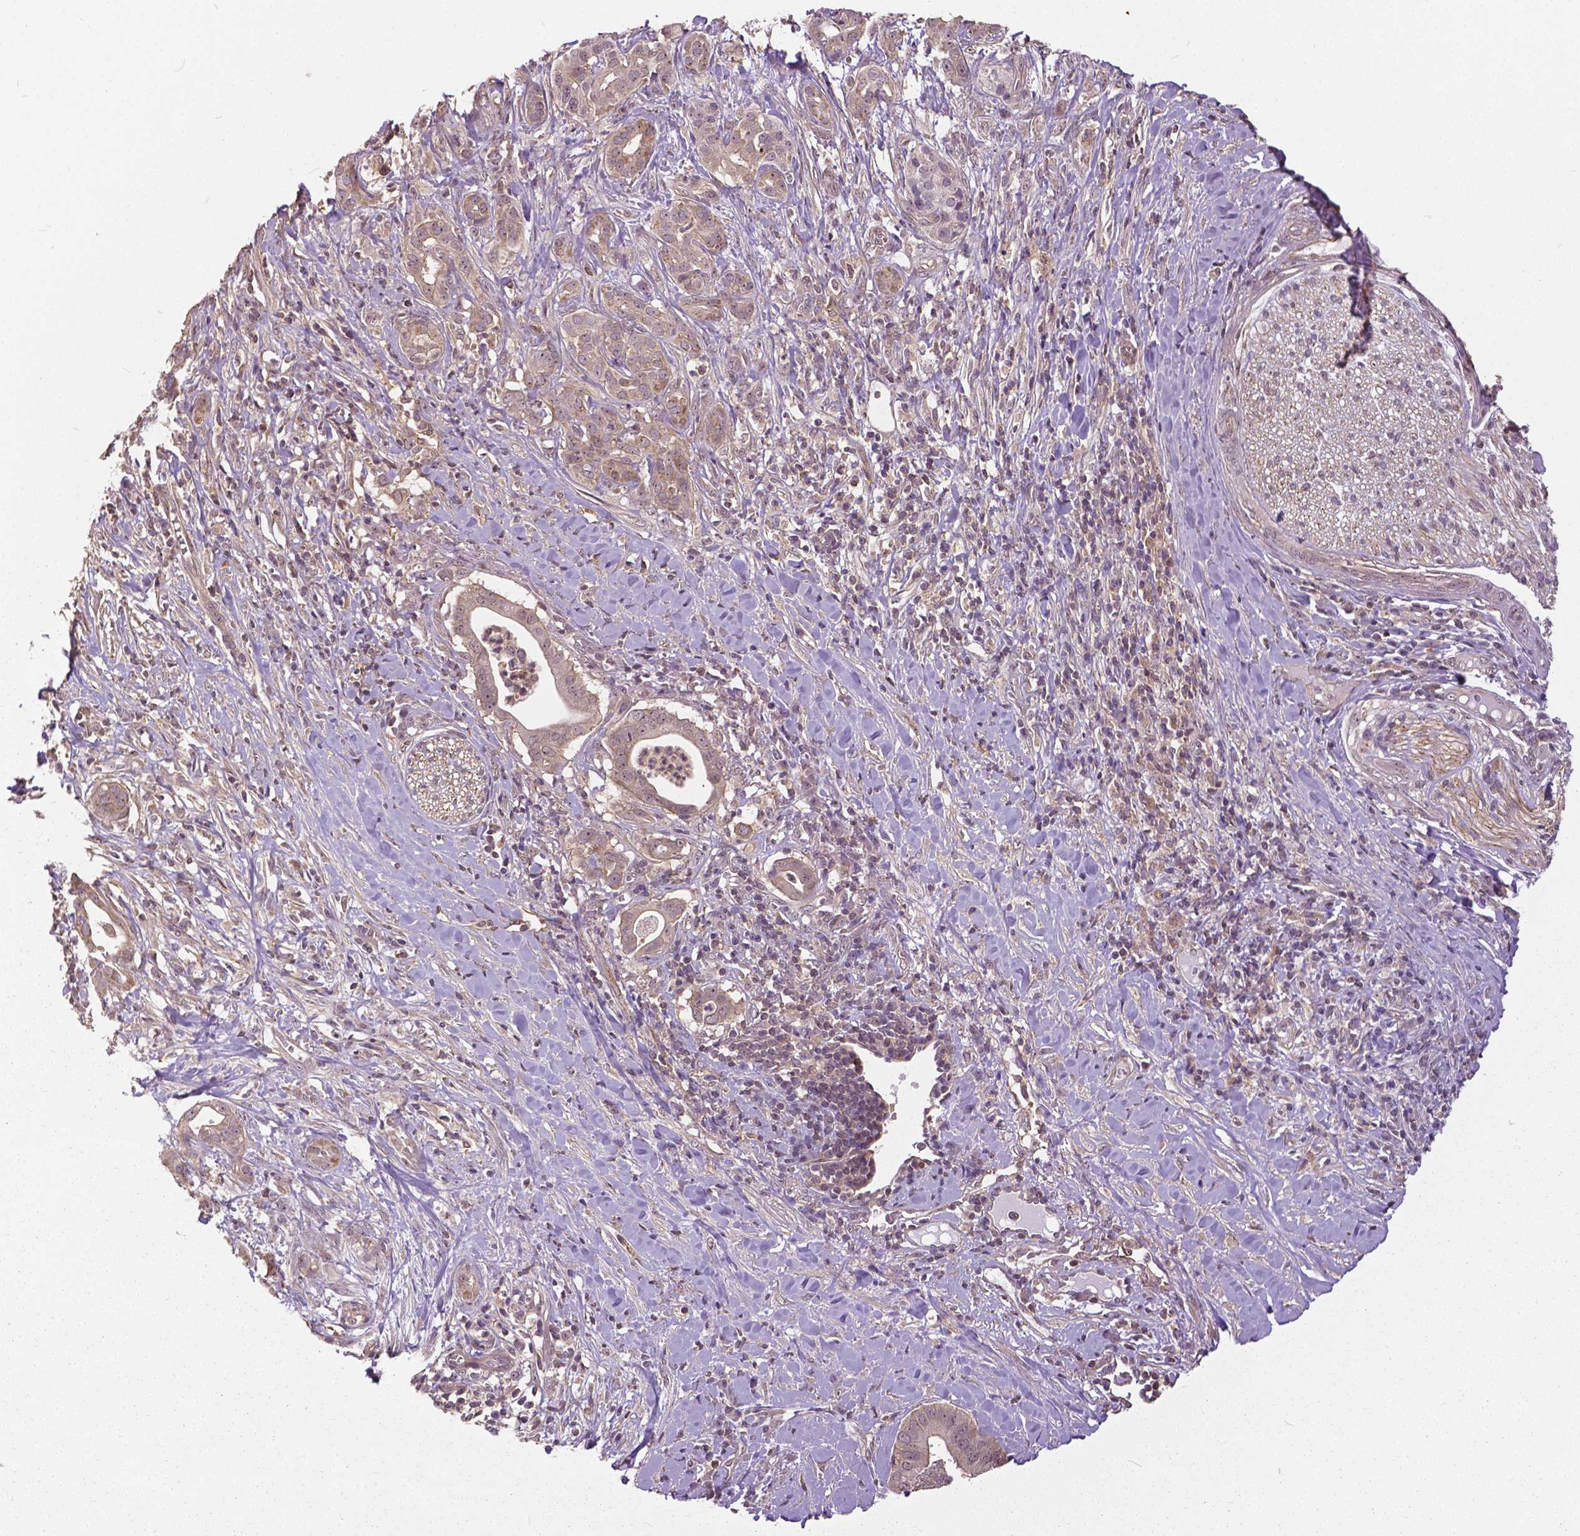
{"staining": {"intensity": "weak", "quantity": "<25%", "location": "cytoplasmic/membranous,nuclear"}, "tissue": "pancreatic cancer", "cell_type": "Tumor cells", "image_type": "cancer", "snomed": [{"axis": "morphology", "description": "Adenocarcinoma, NOS"}, {"axis": "topography", "description": "Pancreas"}], "caption": "Tumor cells are negative for brown protein staining in pancreatic cancer.", "gene": "ANXA13", "patient": {"sex": "male", "age": 61}}